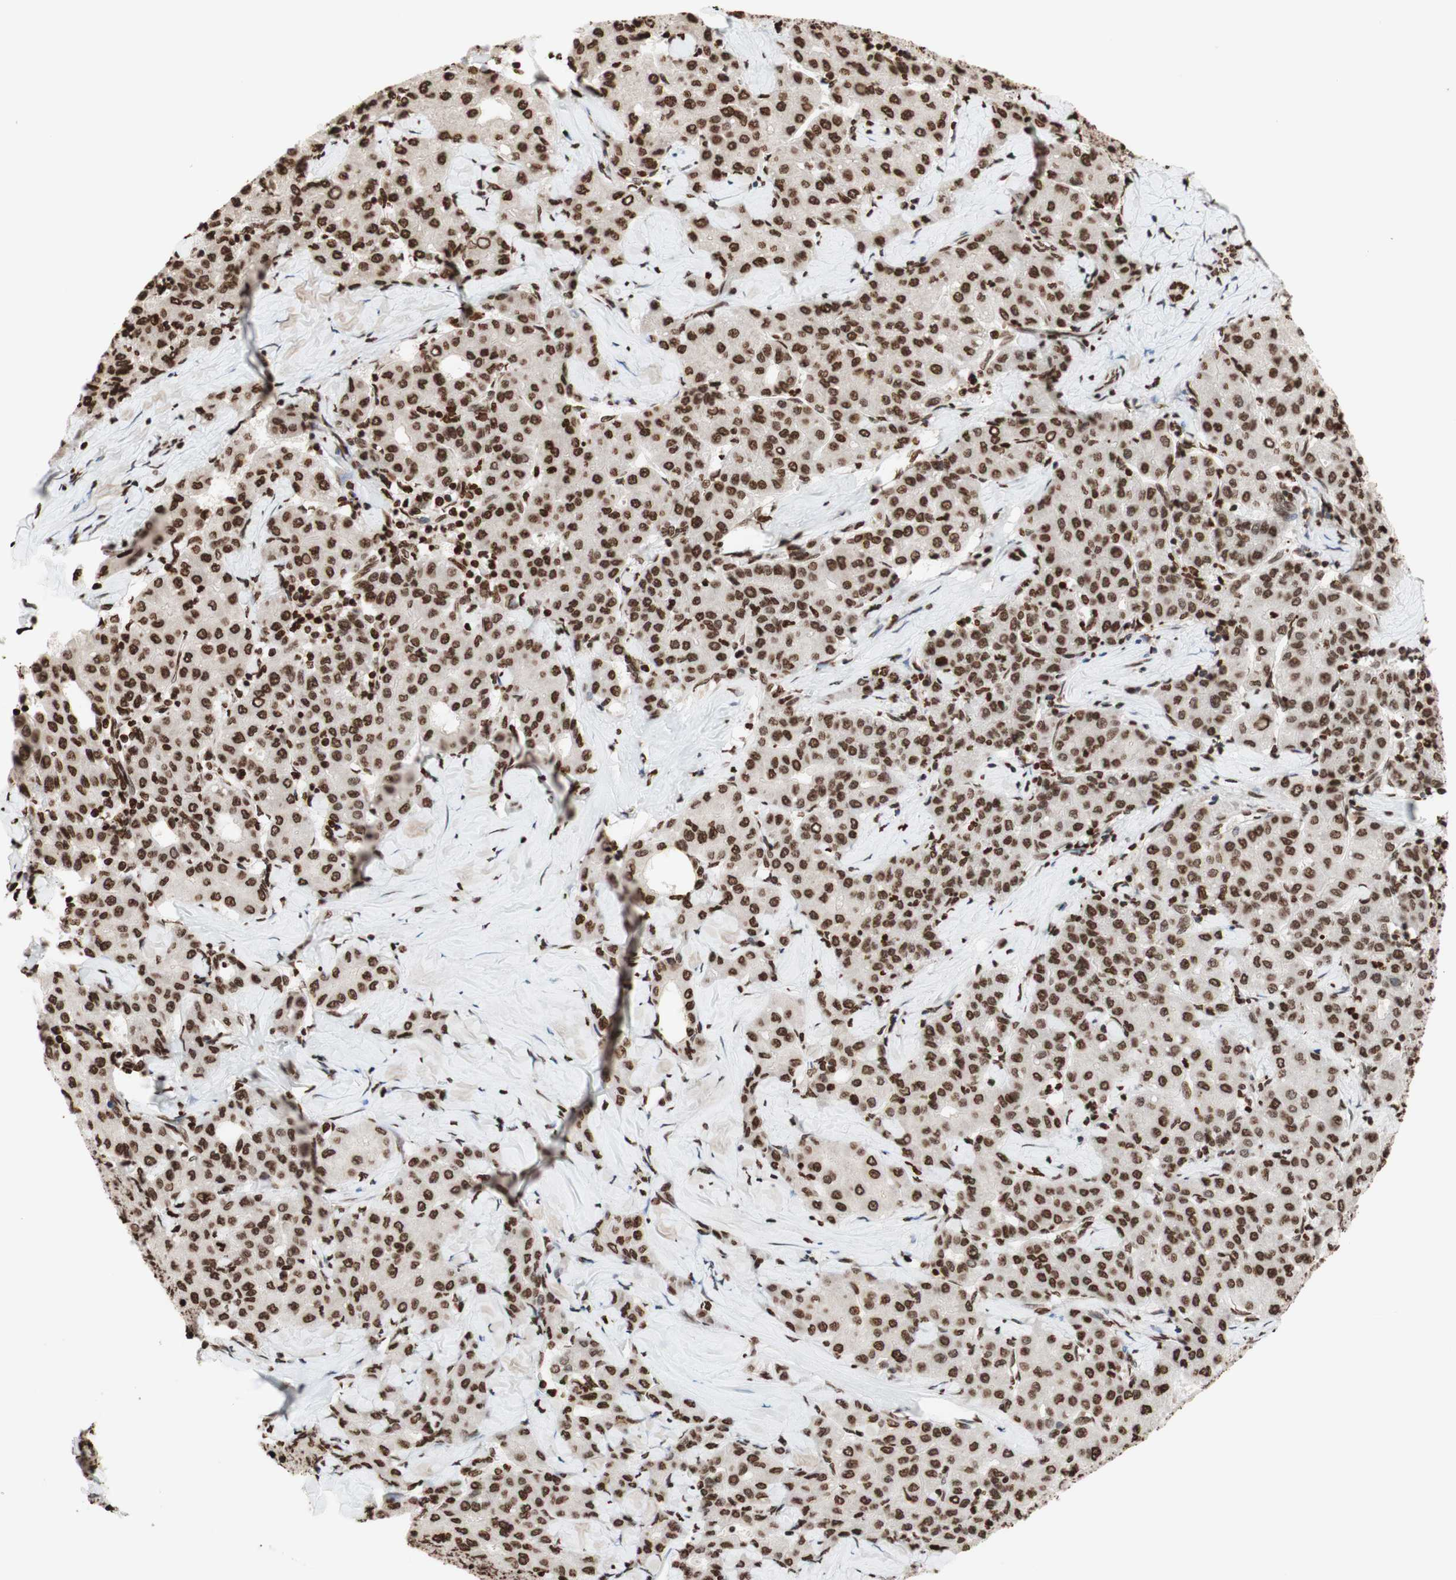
{"staining": {"intensity": "moderate", "quantity": ">75%", "location": "nuclear"}, "tissue": "liver cancer", "cell_type": "Tumor cells", "image_type": "cancer", "snomed": [{"axis": "morphology", "description": "Carcinoma, Hepatocellular, NOS"}, {"axis": "topography", "description": "Liver"}], "caption": "Moderate nuclear protein expression is seen in approximately >75% of tumor cells in liver cancer. Using DAB (3,3'-diaminobenzidine) (brown) and hematoxylin (blue) stains, captured at high magnification using brightfield microscopy.", "gene": "NCOA3", "patient": {"sex": "male", "age": 65}}